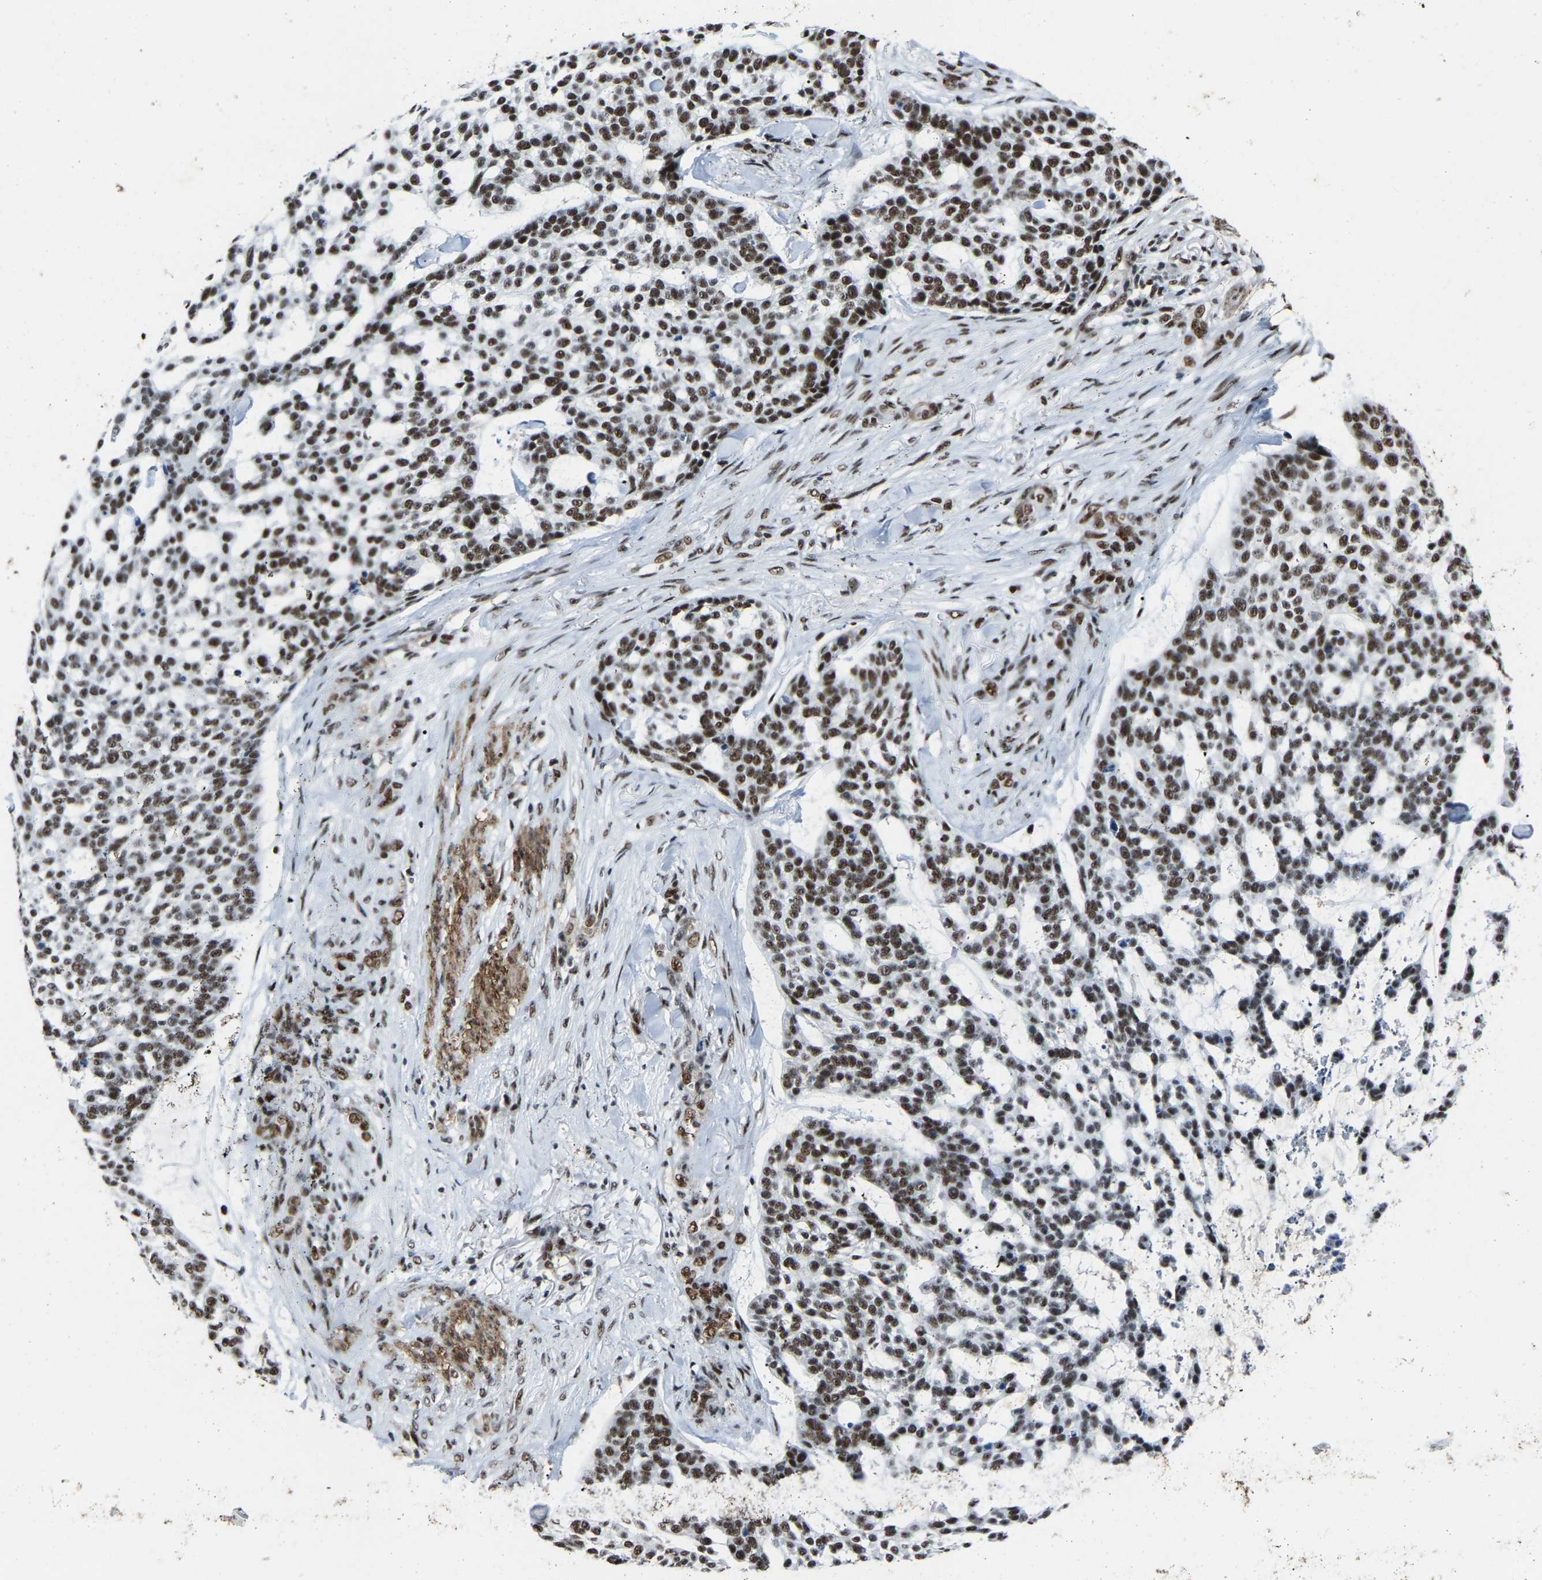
{"staining": {"intensity": "strong", "quantity": ">75%", "location": "nuclear"}, "tissue": "skin cancer", "cell_type": "Tumor cells", "image_type": "cancer", "snomed": [{"axis": "morphology", "description": "Basal cell carcinoma"}, {"axis": "topography", "description": "Skin"}], "caption": "The micrograph shows immunohistochemical staining of skin cancer (basal cell carcinoma). There is strong nuclear positivity is seen in about >75% of tumor cells.", "gene": "DDX5", "patient": {"sex": "female", "age": 64}}